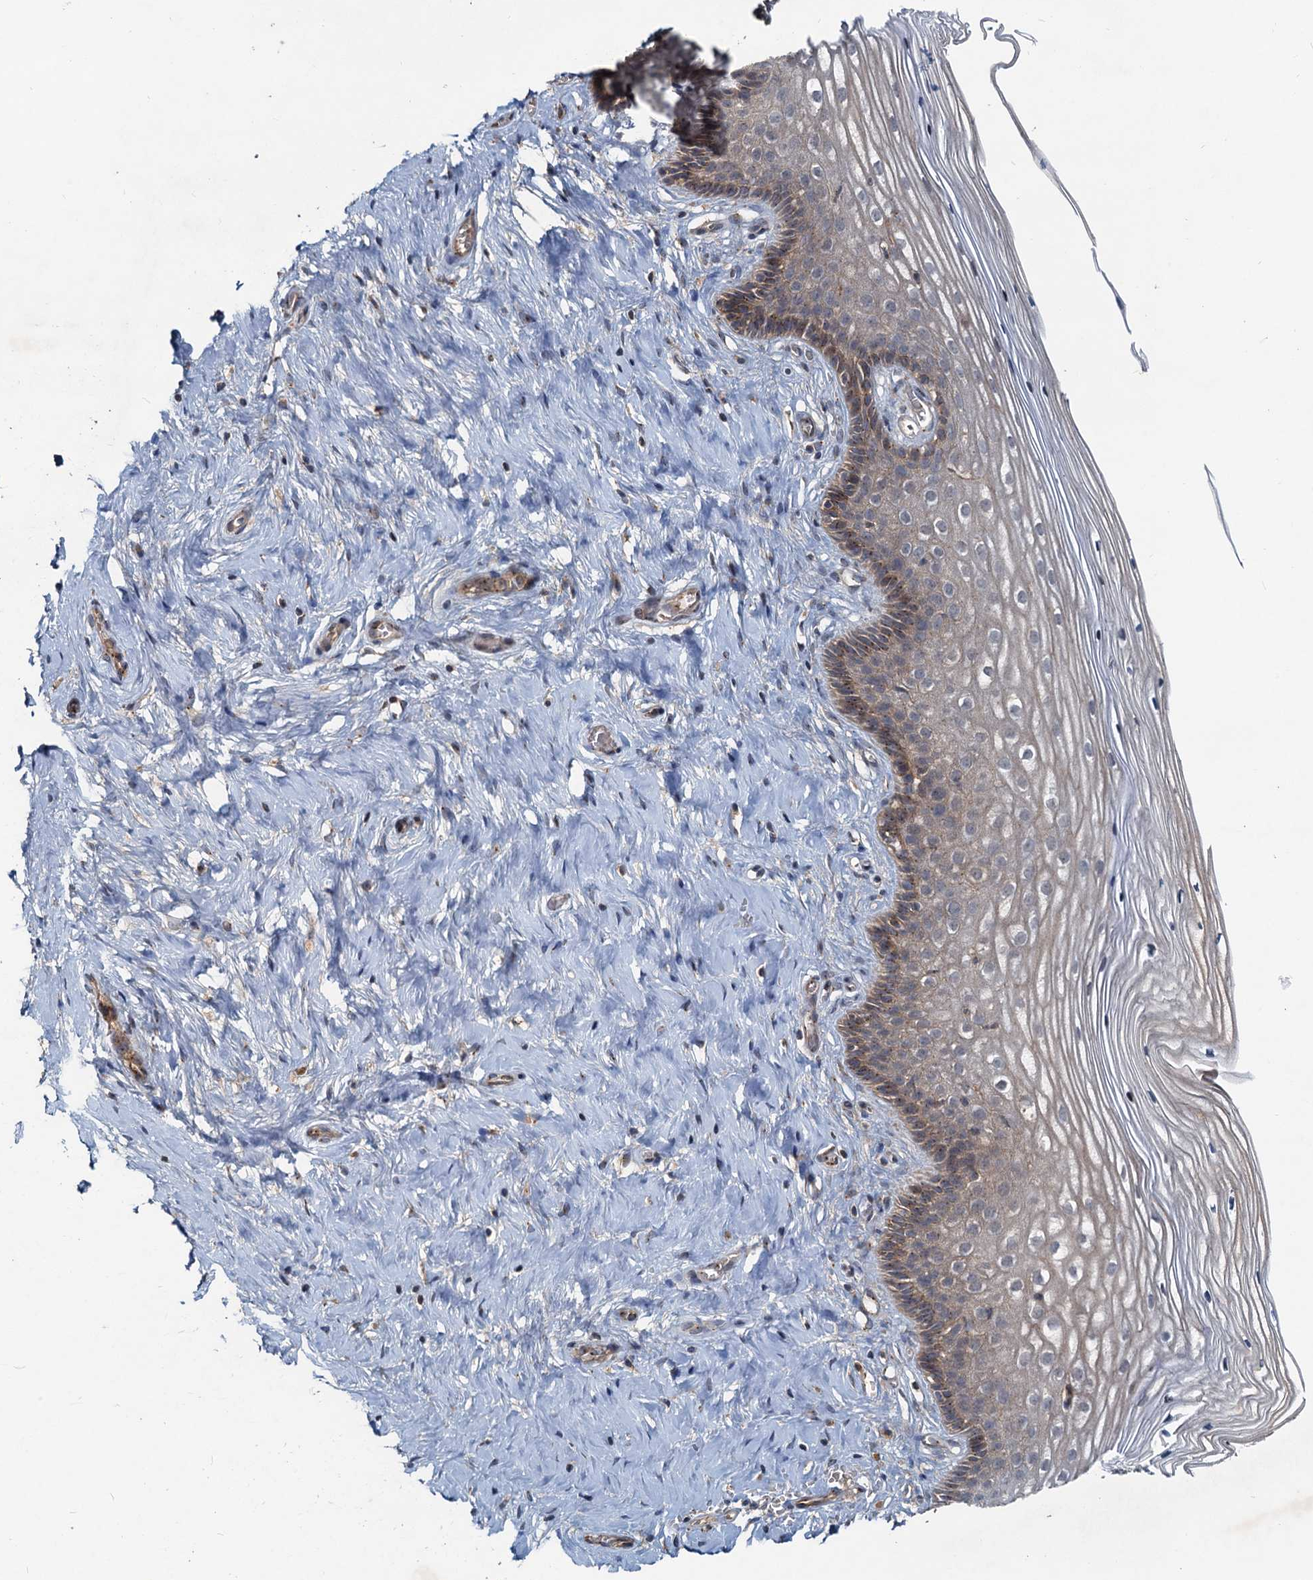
{"staining": {"intensity": "moderate", "quantity": ">75%", "location": "cytoplasmic/membranous"}, "tissue": "cervix", "cell_type": "Glandular cells", "image_type": "normal", "snomed": [{"axis": "morphology", "description": "Normal tissue, NOS"}, {"axis": "topography", "description": "Cervix"}], "caption": "Glandular cells demonstrate medium levels of moderate cytoplasmic/membranous staining in approximately >75% of cells in benign cervix.", "gene": "CEP68", "patient": {"sex": "female", "age": 33}}